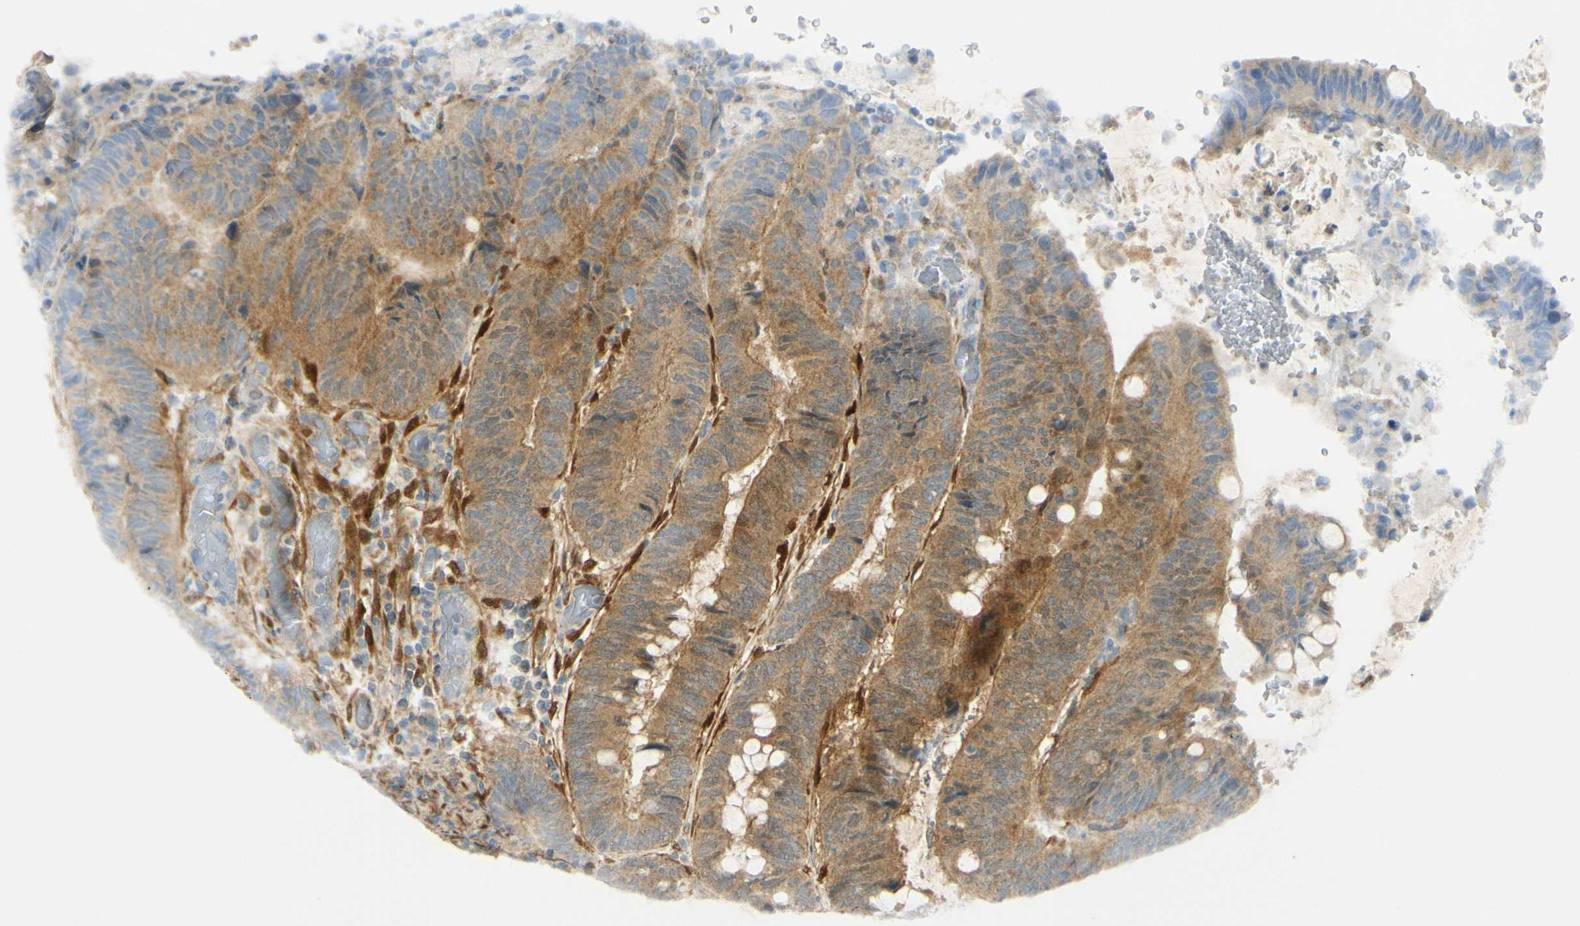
{"staining": {"intensity": "moderate", "quantity": "<25%", "location": "cytoplasmic/membranous"}, "tissue": "colorectal cancer", "cell_type": "Tumor cells", "image_type": "cancer", "snomed": [{"axis": "morphology", "description": "Normal tissue, NOS"}, {"axis": "morphology", "description": "Adenocarcinoma, NOS"}, {"axis": "topography", "description": "Rectum"}, {"axis": "topography", "description": "Peripheral nerve tissue"}], "caption": "This micrograph demonstrates colorectal adenocarcinoma stained with immunohistochemistry (IHC) to label a protein in brown. The cytoplasmic/membranous of tumor cells show moderate positivity for the protein. Nuclei are counter-stained blue.", "gene": "FHL2", "patient": {"sex": "male", "age": 92}}